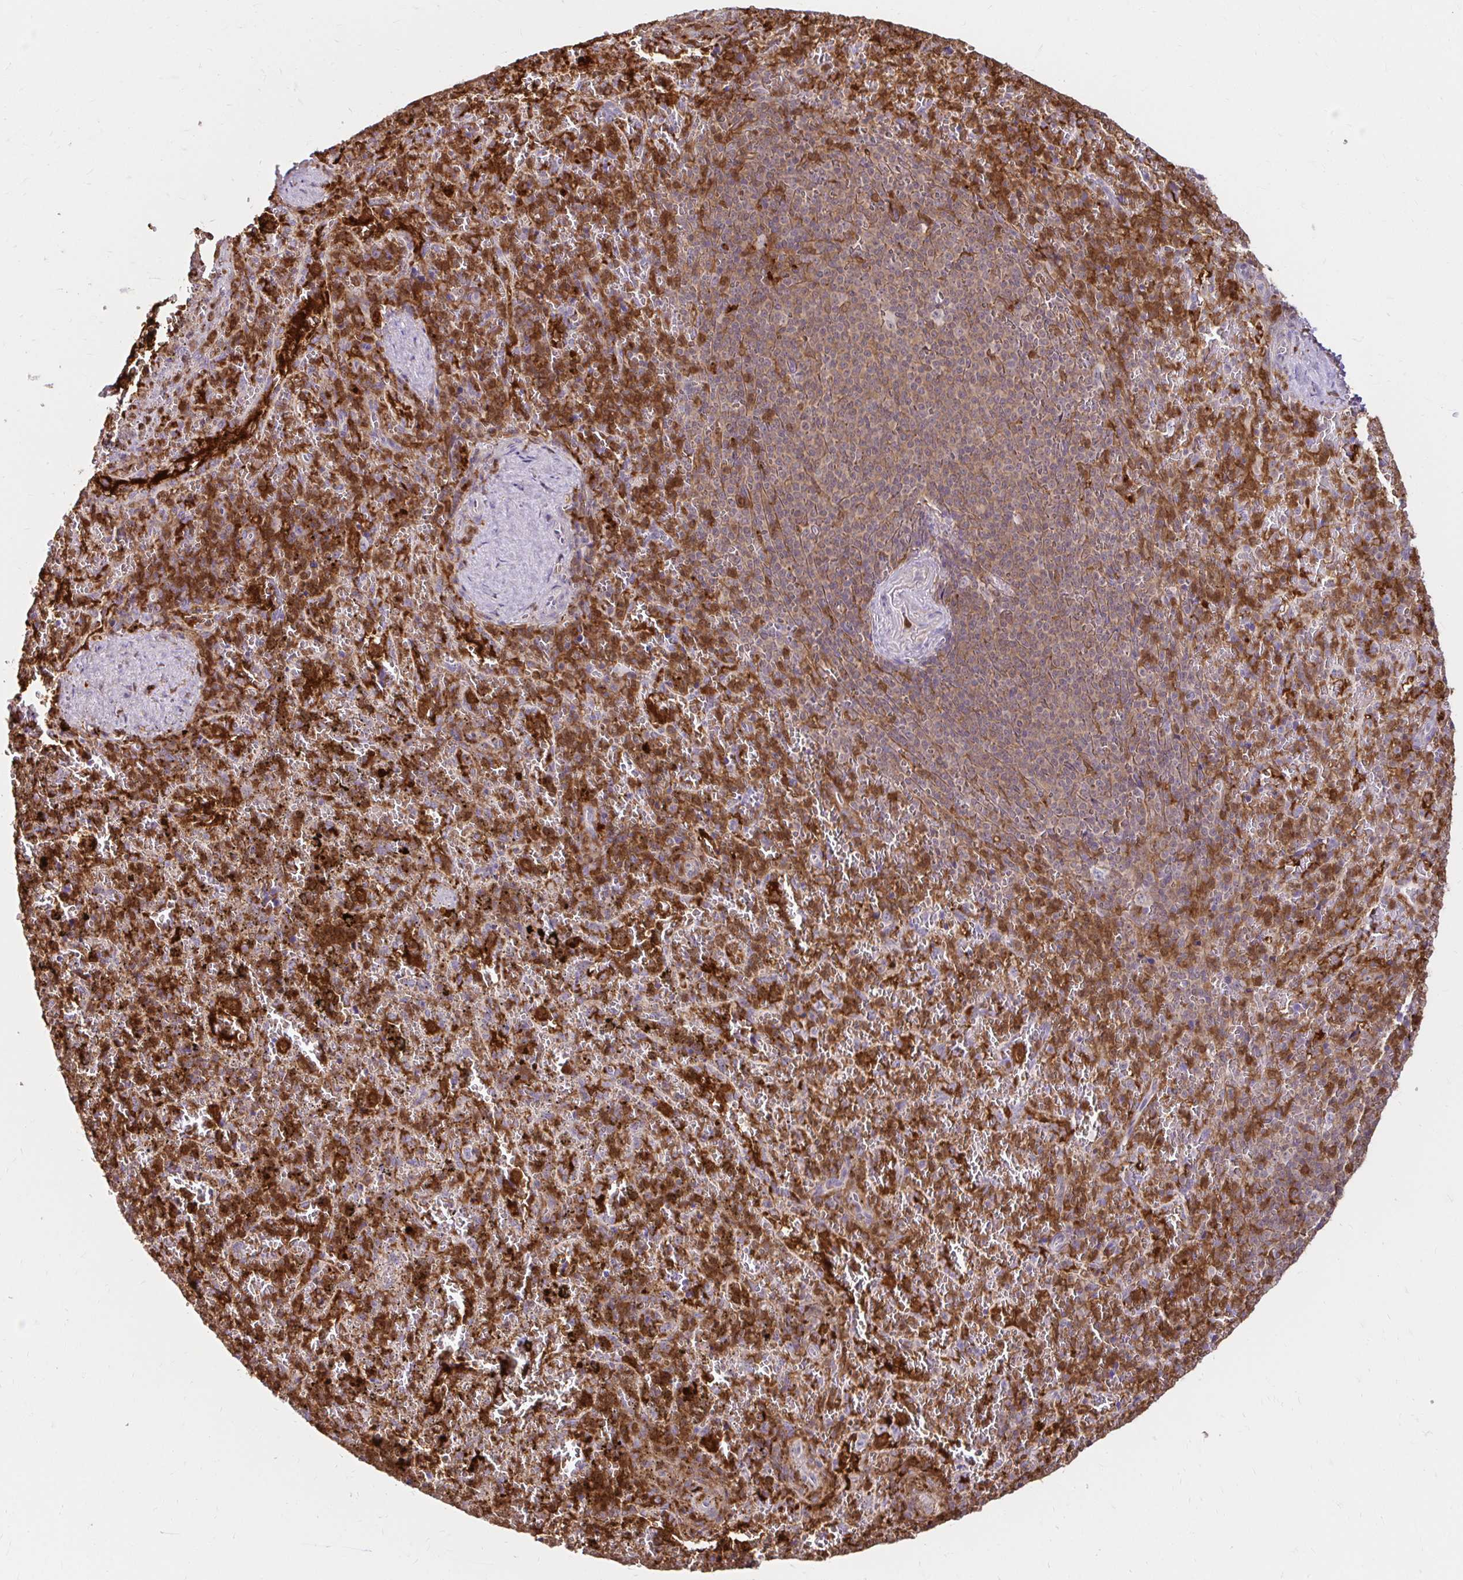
{"staining": {"intensity": "strong", "quantity": "25%-75%", "location": "cytoplasmic/membranous"}, "tissue": "spleen", "cell_type": "Cells in red pulp", "image_type": "normal", "snomed": [{"axis": "morphology", "description": "Normal tissue, NOS"}, {"axis": "topography", "description": "Spleen"}], "caption": "Cells in red pulp exhibit strong cytoplasmic/membranous expression in approximately 25%-75% of cells in normal spleen.", "gene": "PYCARD", "patient": {"sex": "female", "age": 50}}